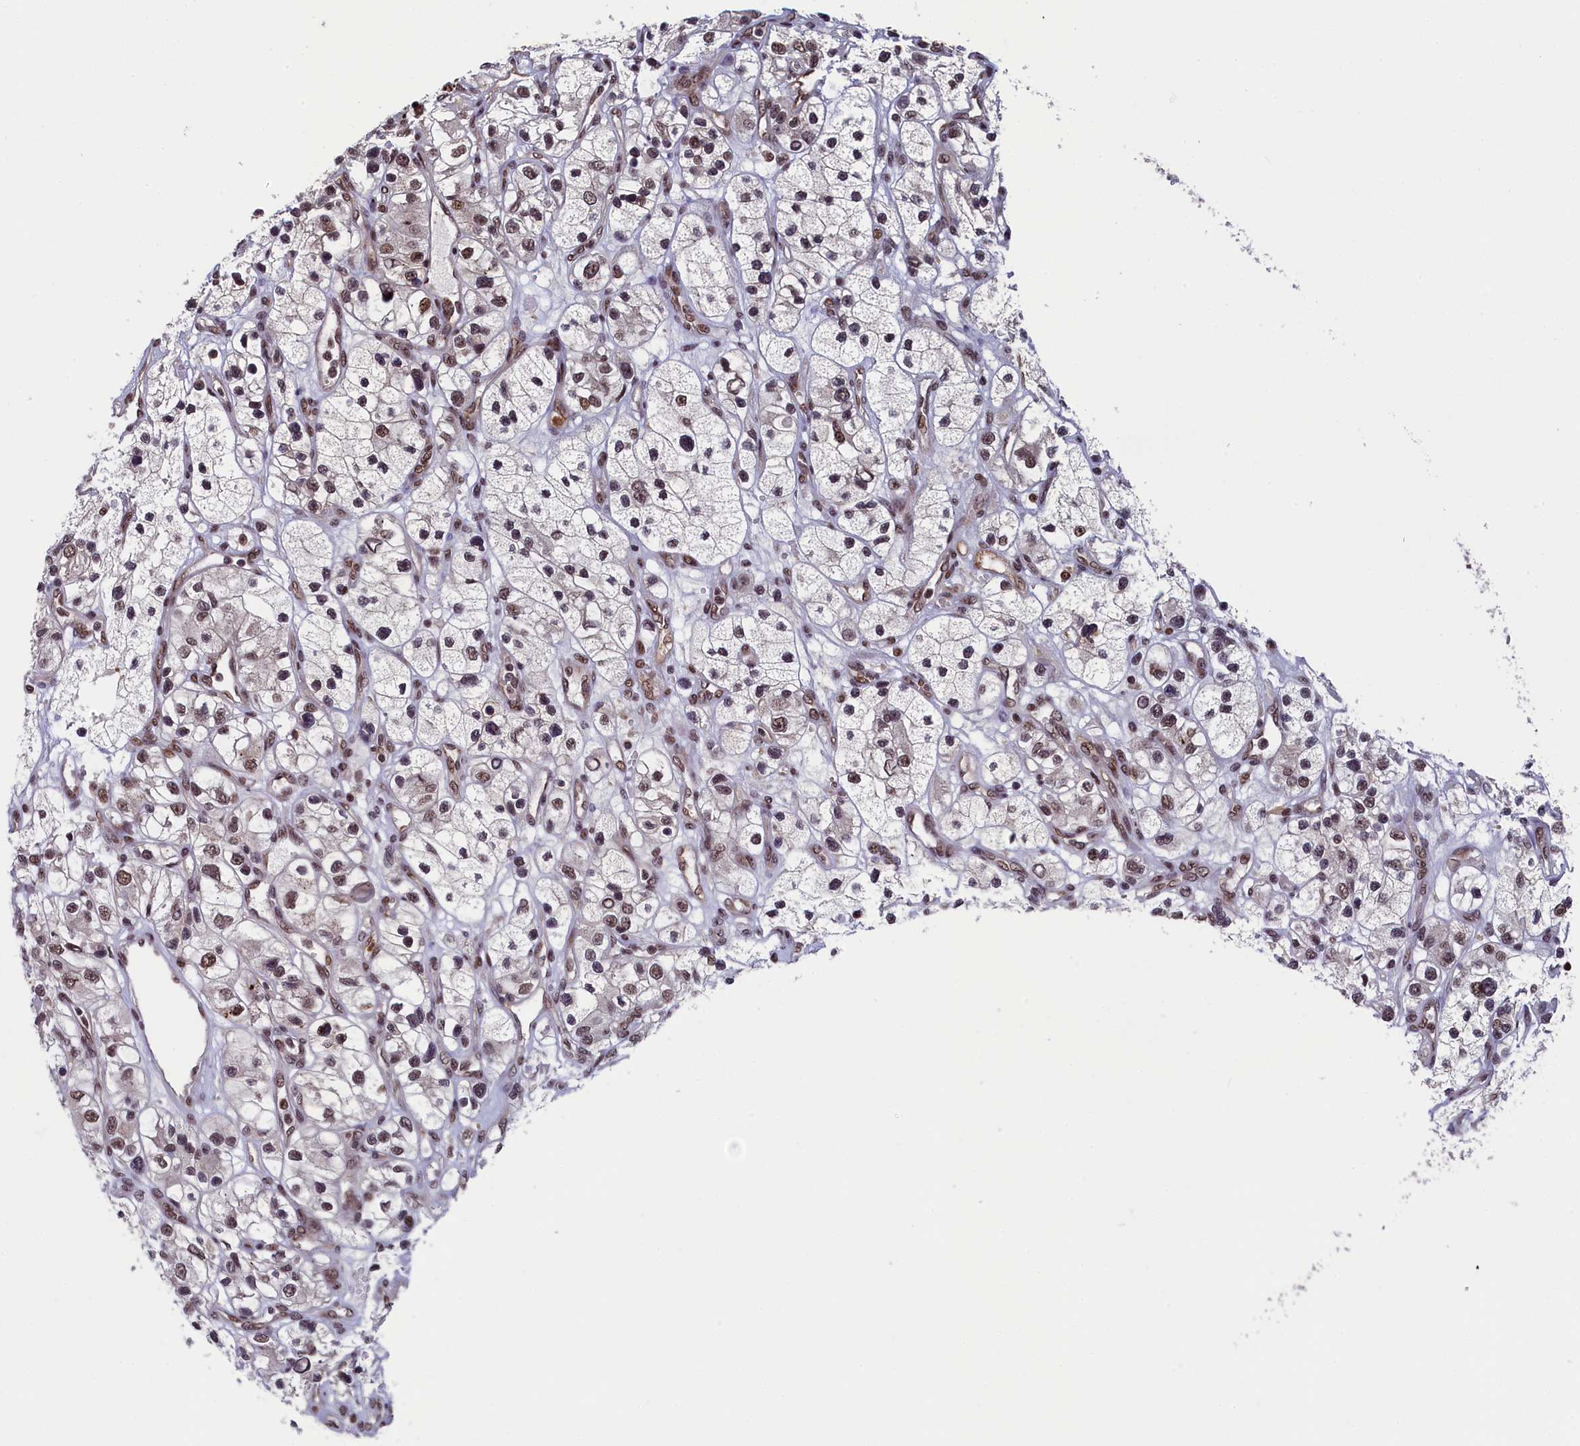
{"staining": {"intensity": "weak", "quantity": "25%-75%", "location": "nuclear"}, "tissue": "renal cancer", "cell_type": "Tumor cells", "image_type": "cancer", "snomed": [{"axis": "morphology", "description": "Adenocarcinoma, NOS"}, {"axis": "topography", "description": "Kidney"}], "caption": "Immunohistochemistry (IHC) image of human renal adenocarcinoma stained for a protein (brown), which displays low levels of weak nuclear staining in approximately 25%-75% of tumor cells.", "gene": "ADIG", "patient": {"sex": "female", "age": 57}}